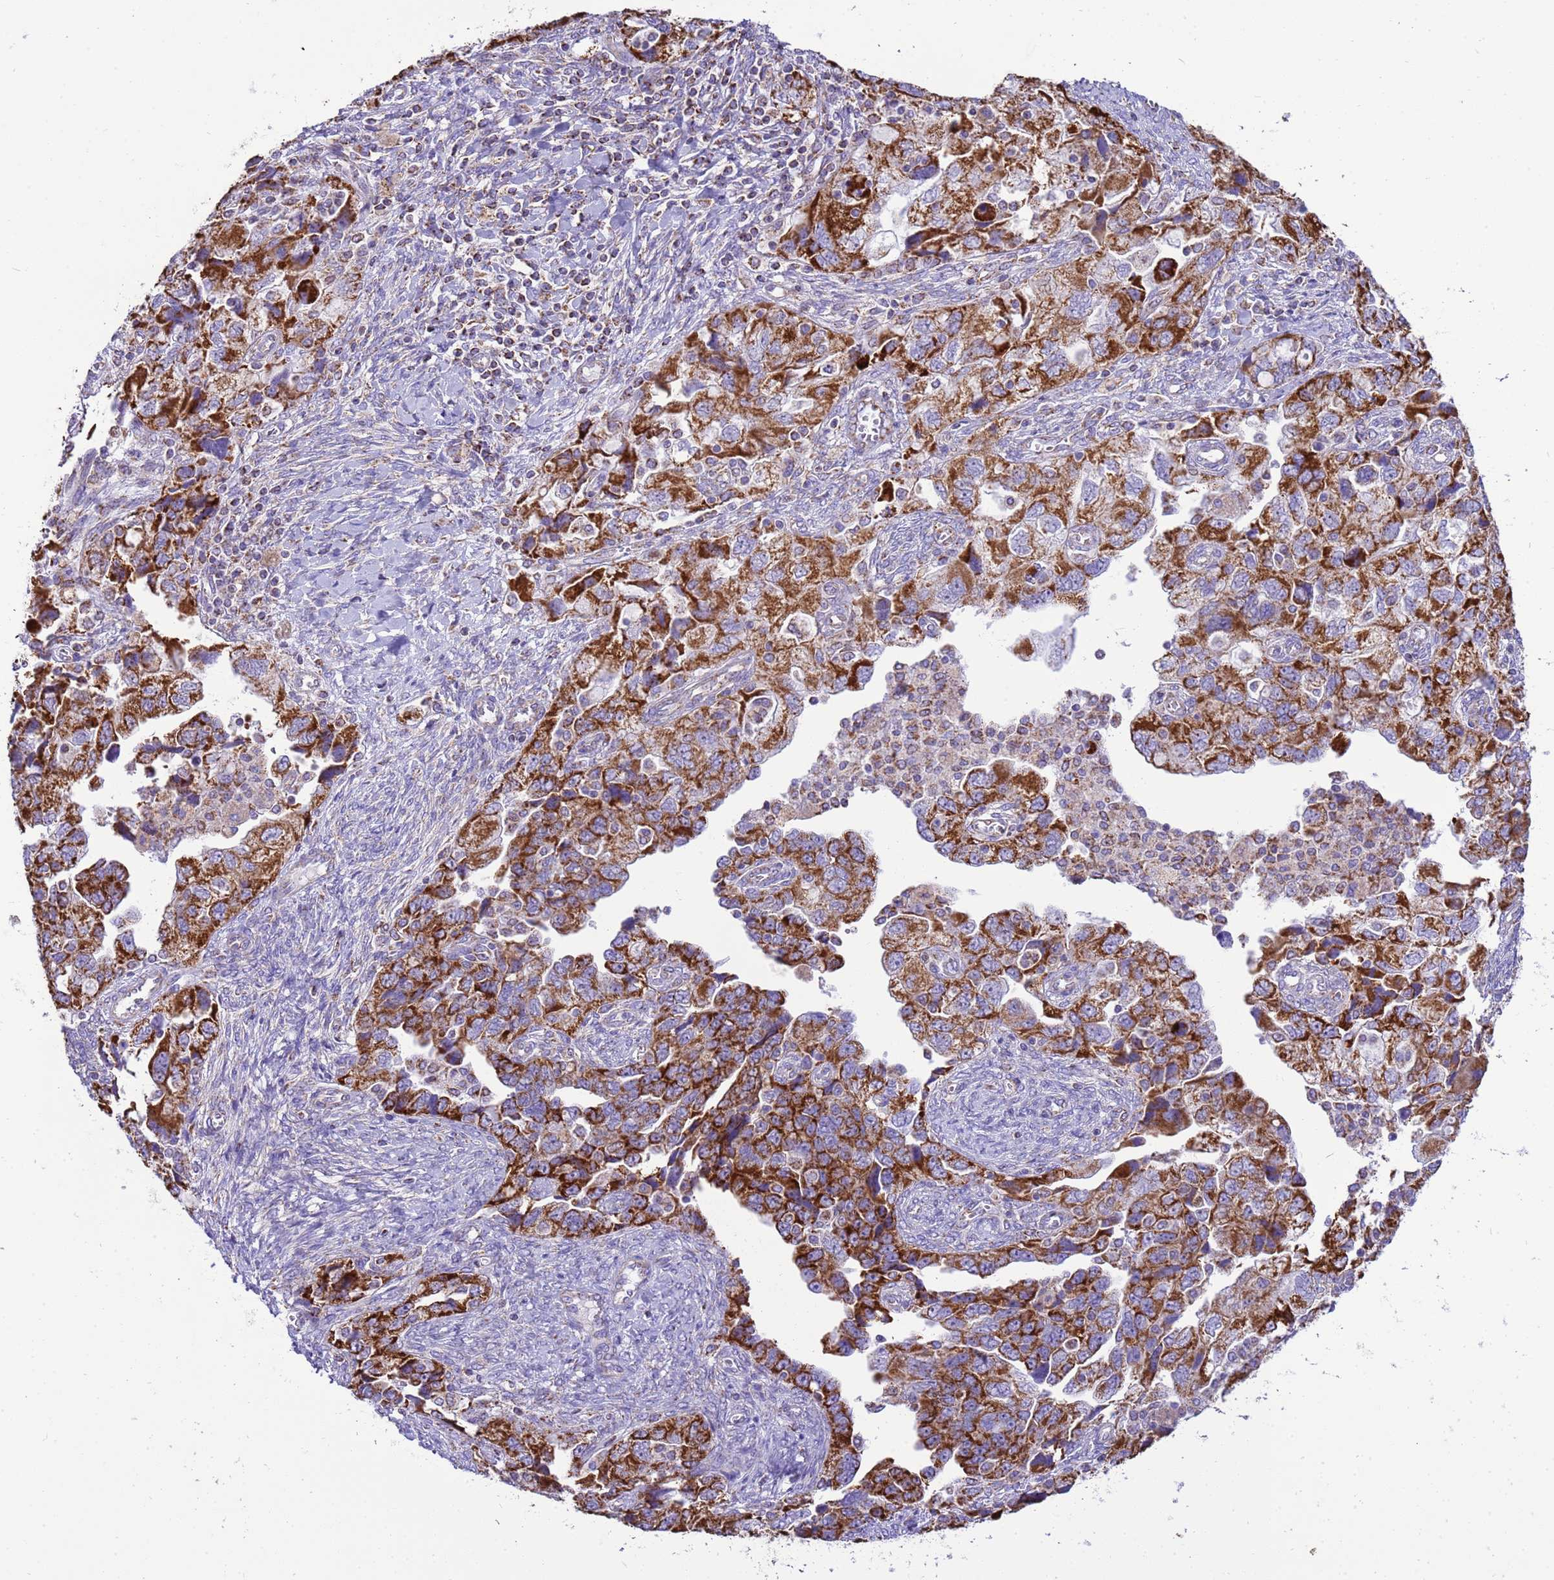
{"staining": {"intensity": "strong", "quantity": ">75%", "location": "cytoplasmic/membranous"}, "tissue": "ovarian cancer", "cell_type": "Tumor cells", "image_type": "cancer", "snomed": [{"axis": "morphology", "description": "Carcinoma, NOS"}, {"axis": "morphology", "description": "Cystadenocarcinoma, serous, NOS"}, {"axis": "topography", "description": "Ovary"}], "caption": "This image shows ovarian carcinoma stained with IHC to label a protein in brown. The cytoplasmic/membranous of tumor cells show strong positivity for the protein. Nuclei are counter-stained blue.", "gene": "RNF165", "patient": {"sex": "female", "age": 69}}